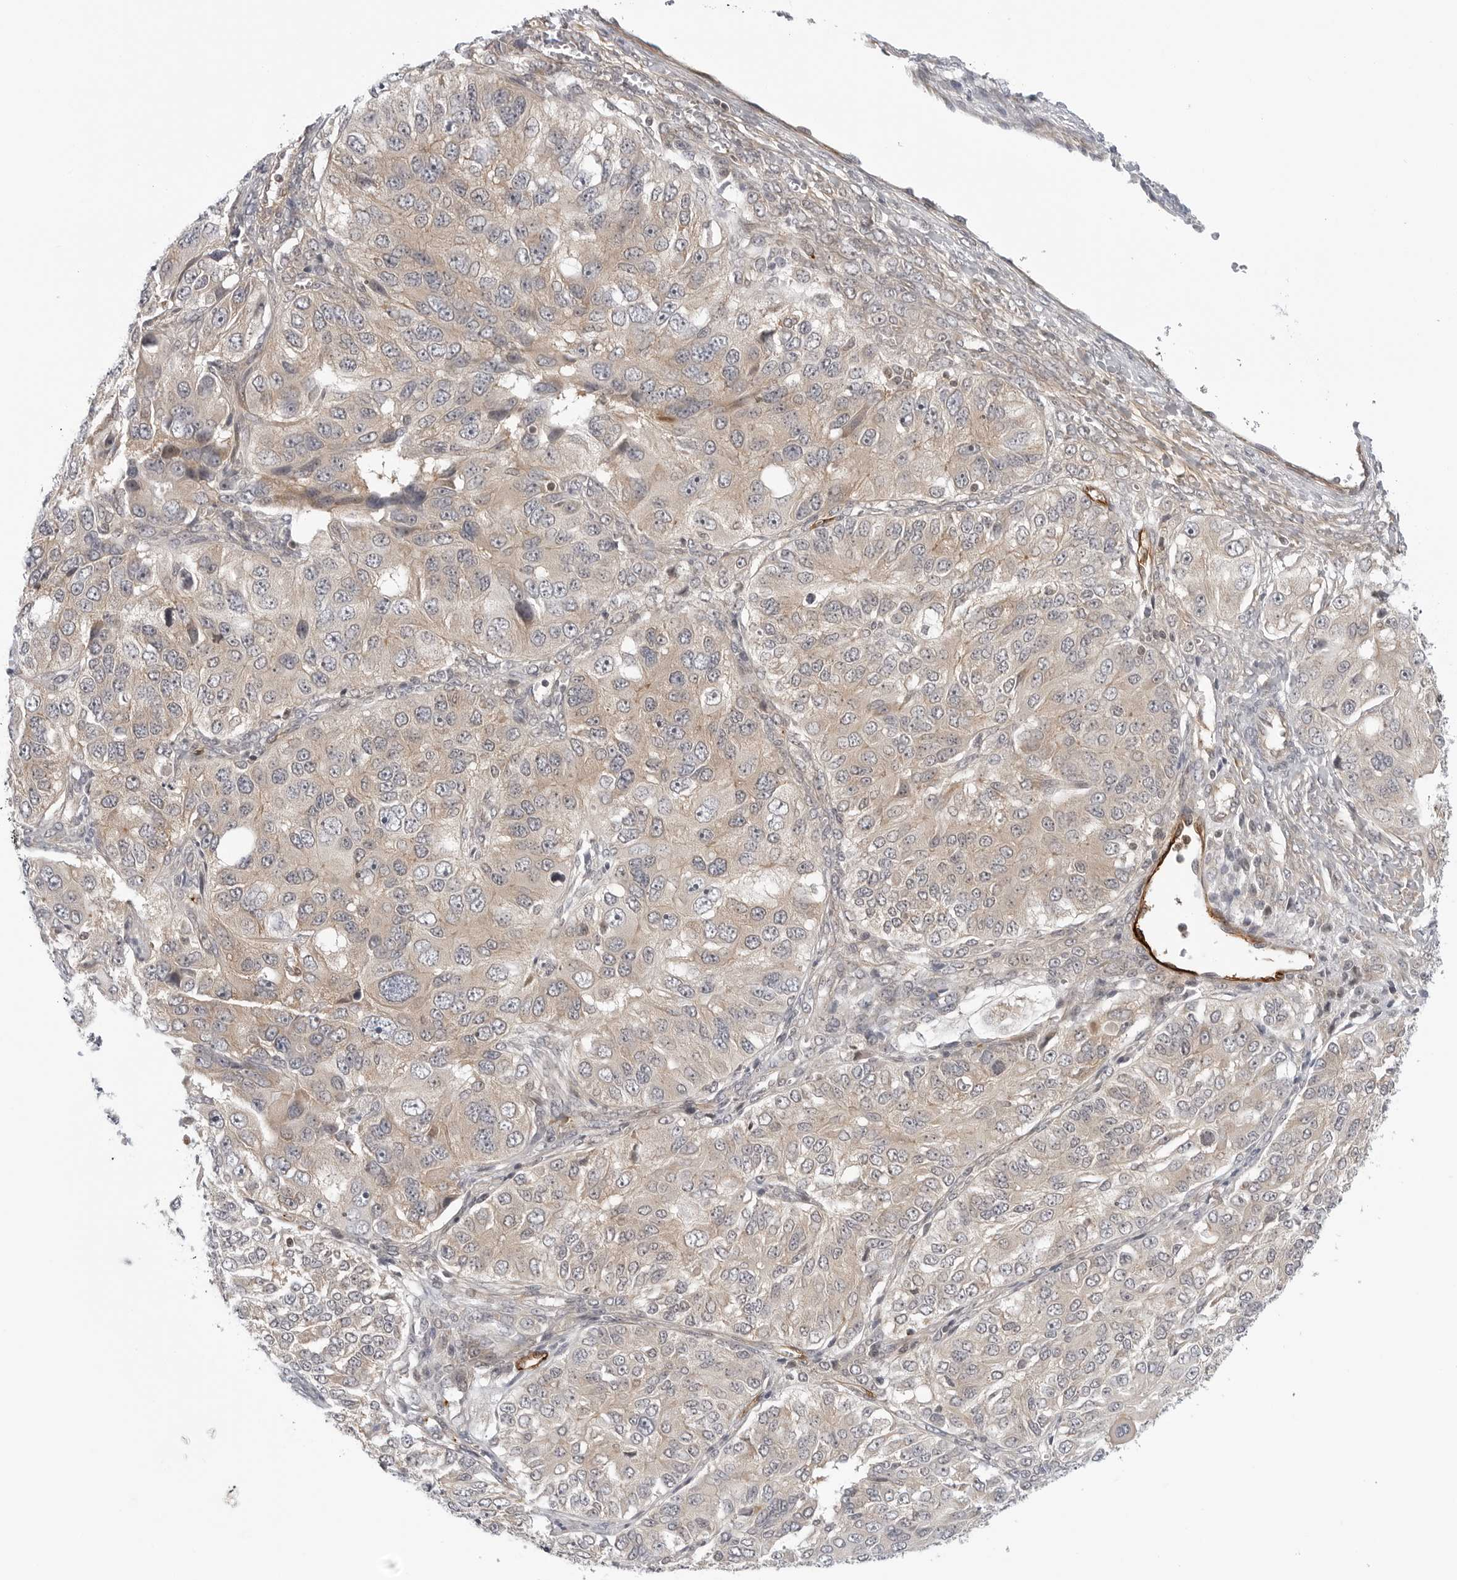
{"staining": {"intensity": "negative", "quantity": "none", "location": "none"}, "tissue": "ovarian cancer", "cell_type": "Tumor cells", "image_type": "cancer", "snomed": [{"axis": "morphology", "description": "Carcinoma, endometroid"}, {"axis": "topography", "description": "Ovary"}], "caption": "IHC photomicrograph of neoplastic tissue: ovarian cancer (endometroid carcinoma) stained with DAB (3,3'-diaminobenzidine) displays no significant protein expression in tumor cells.", "gene": "STXBP3", "patient": {"sex": "female", "age": 51}}